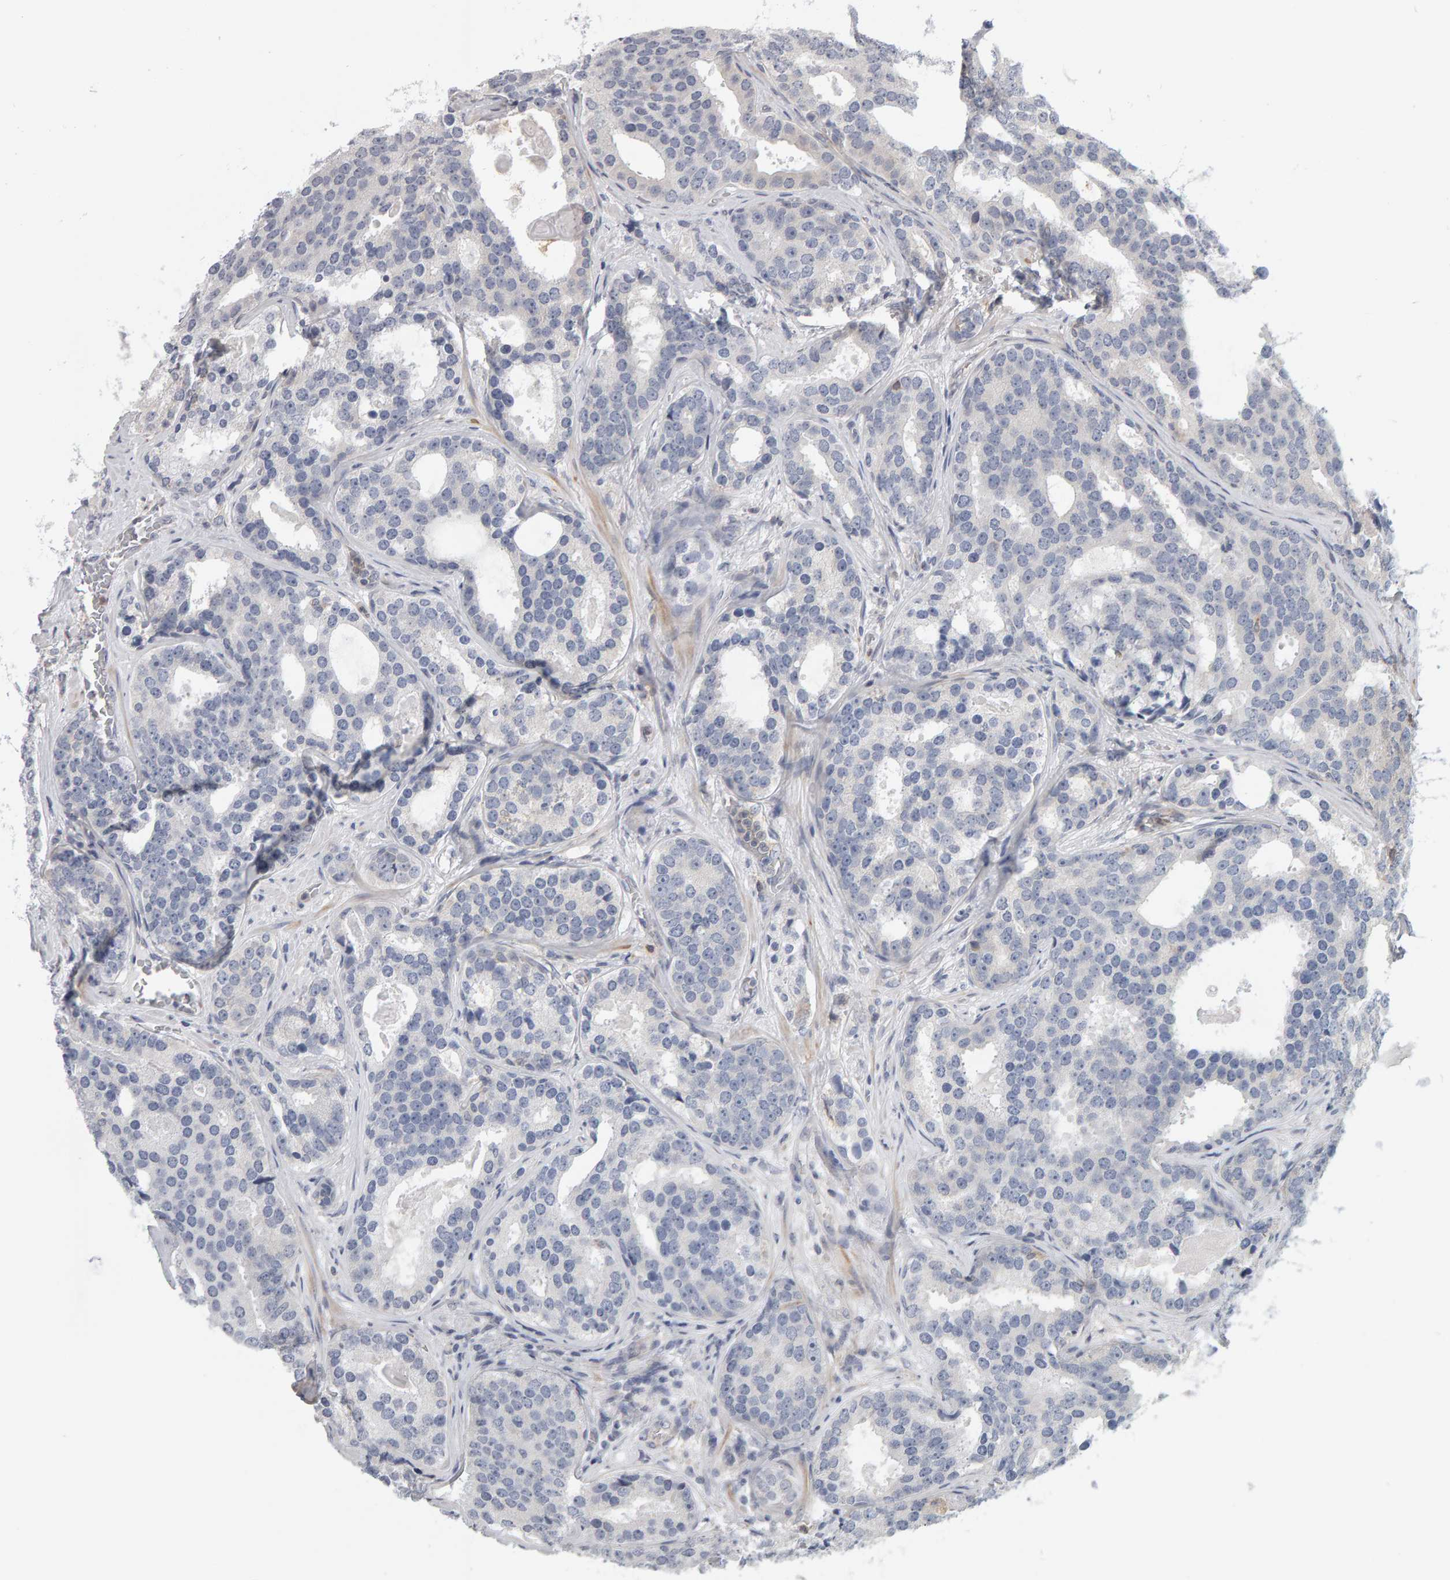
{"staining": {"intensity": "negative", "quantity": "none", "location": "none"}, "tissue": "prostate cancer", "cell_type": "Tumor cells", "image_type": "cancer", "snomed": [{"axis": "morphology", "description": "Adenocarcinoma, High grade"}, {"axis": "topography", "description": "Prostate"}], "caption": "The micrograph reveals no significant expression in tumor cells of high-grade adenocarcinoma (prostate).", "gene": "MSRA", "patient": {"sex": "male", "age": 60}}